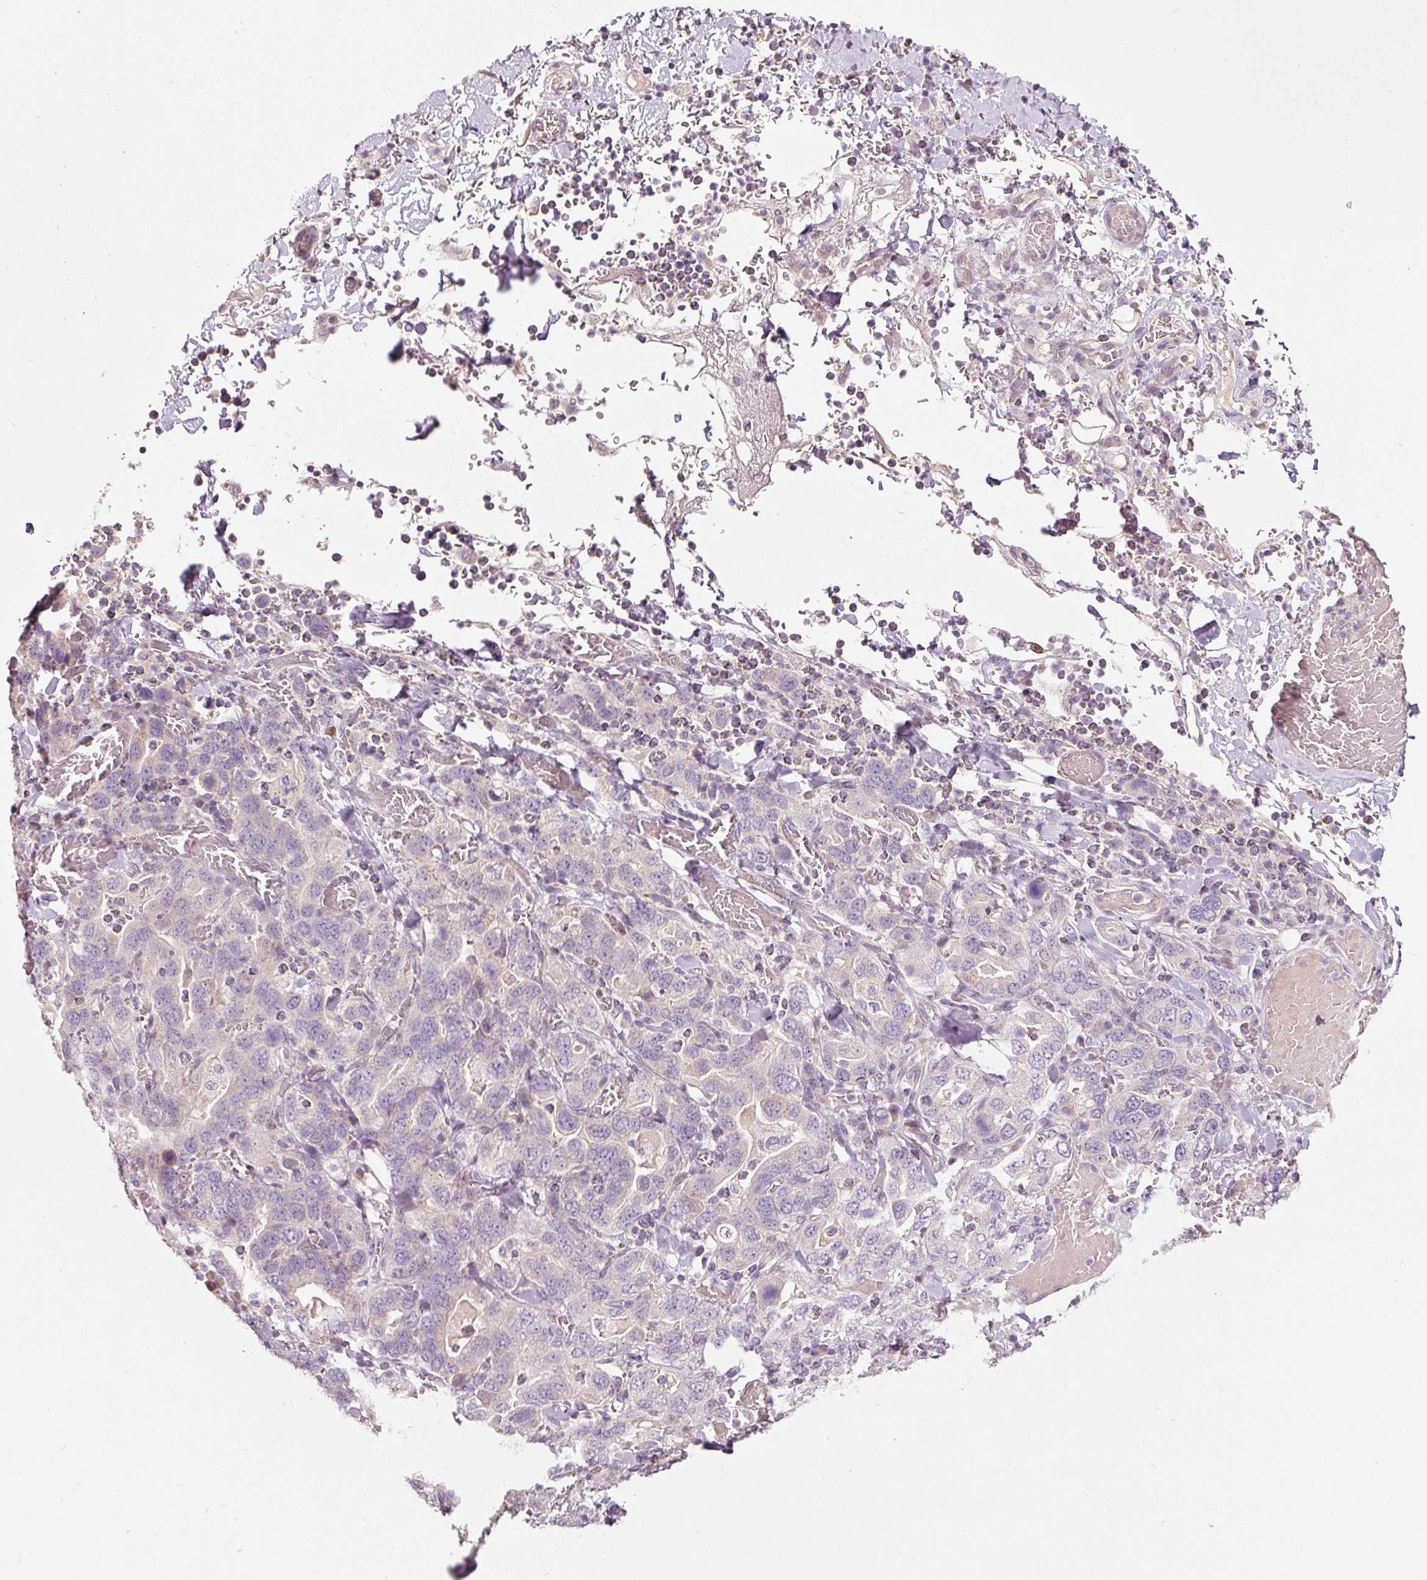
{"staining": {"intensity": "negative", "quantity": "none", "location": "none"}, "tissue": "stomach cancer", "cell_type": "Tumor cells", "image_type": "cancer", "snomed": [{"axis": "morphology", "description": "Adenocarcinoma, NOS"}, {"axis": "topography", "description": "Stomach, upper"}, {"axis": "topography", "description": "Stomach"}], "caption": "The immunohistochemistry histopathology image has no significant expression in tumor cells of stomach cancer tissue. The staining is performed using DAB (3,3'-diaminobenzidine) brown chromogen with nuclei counter-stained in using hematoxylin.", "gene": "TOB2", "patient": {"sex": "male", "age": 62}}